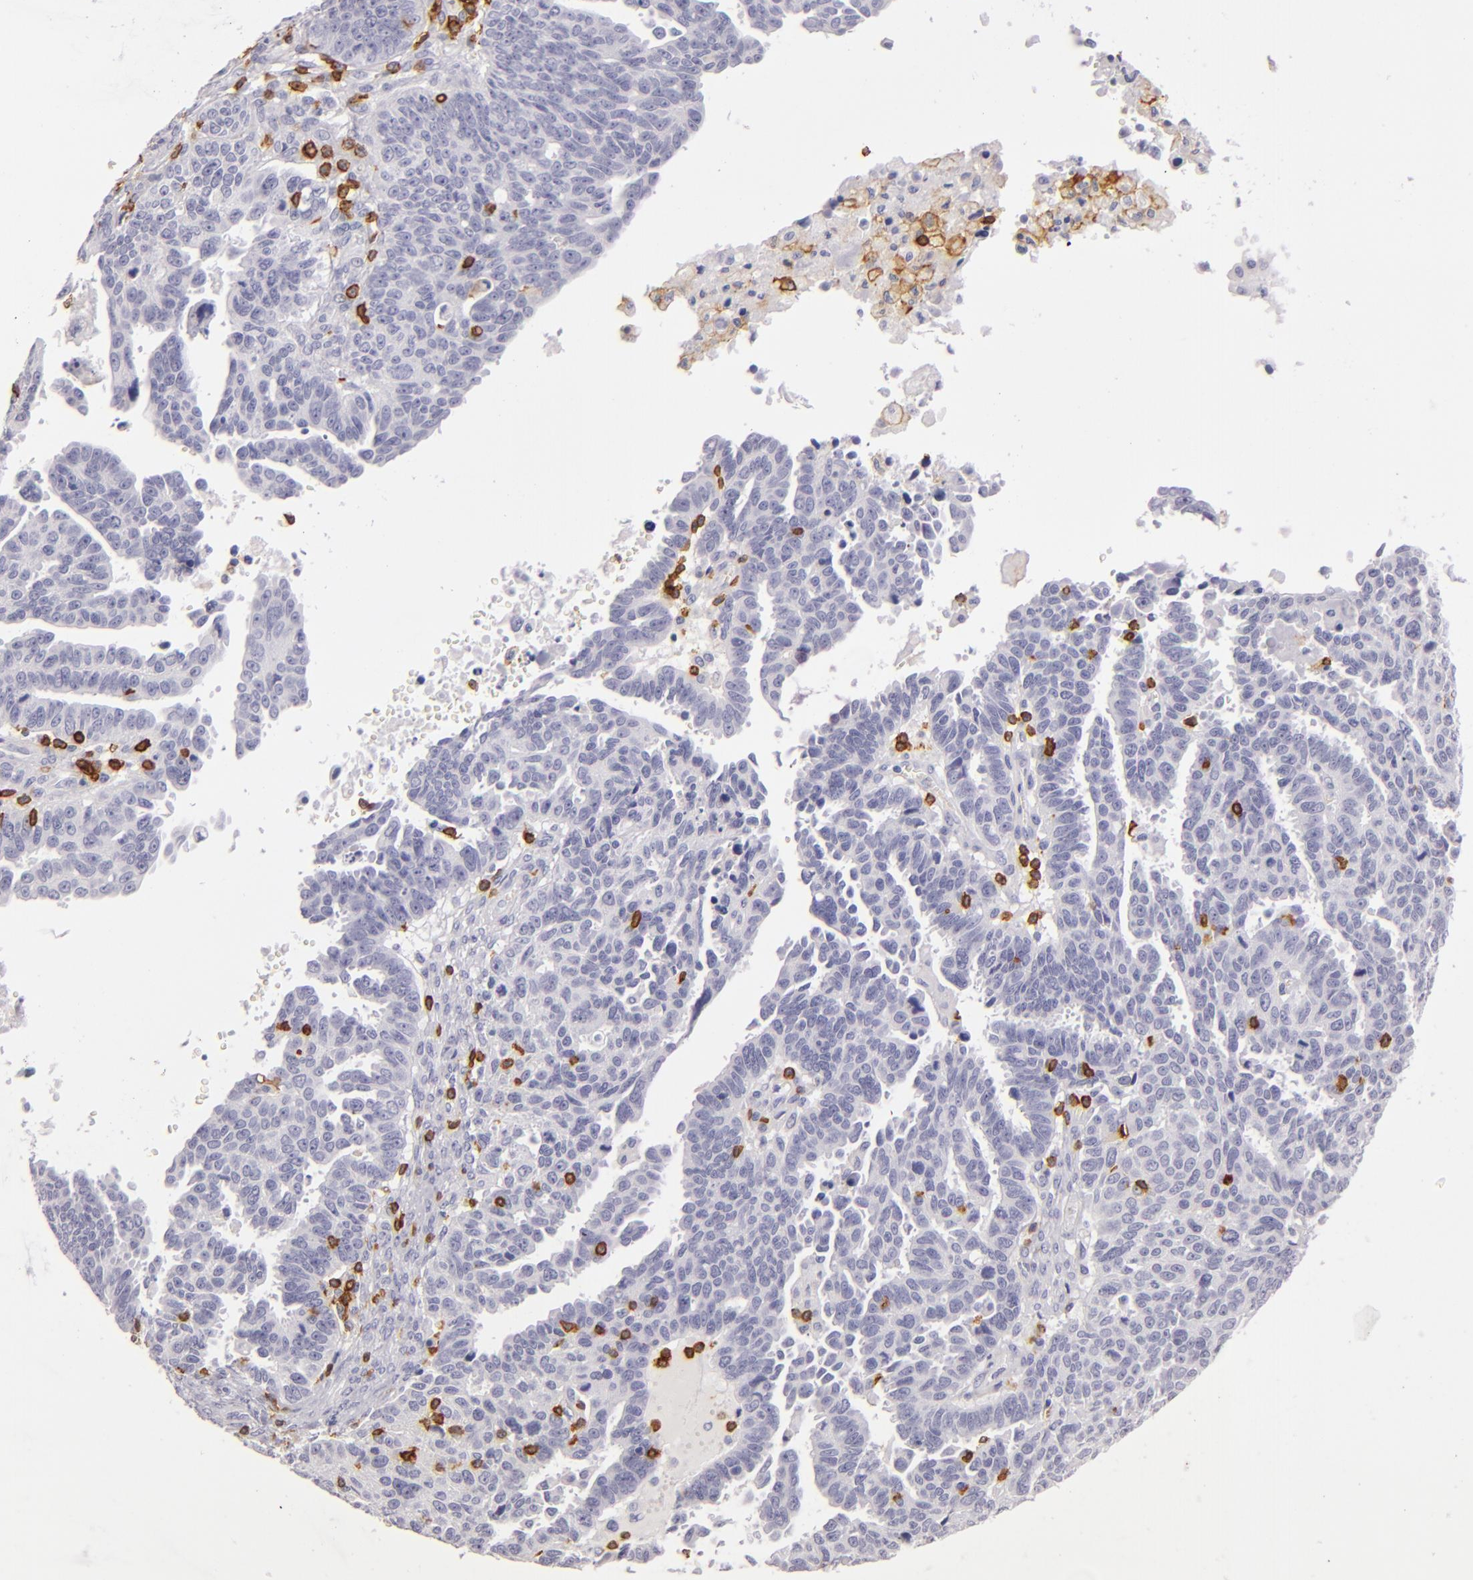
{"staining": {"intensity": "negative", "quantity": "none", "location": "none"}, "tissue": "ovarian cancer", "cell_type": "Tumor cells", "image_type": "cancer", "snomed": [{"axis": "morphology", "description": "Carcinoma, endometroid"}, {"axis": "morphology", "description": "Cystadenocarcinoma, serous, NOS"}, {"axis": "topography", "description": "Ovary"}], "caption": "Tumor cells show no significant protein staining in ovarian cancer (serous cystadenocarcinoma).", "gene": "LAT", "patient": {"sex": "female", "age": 45}}